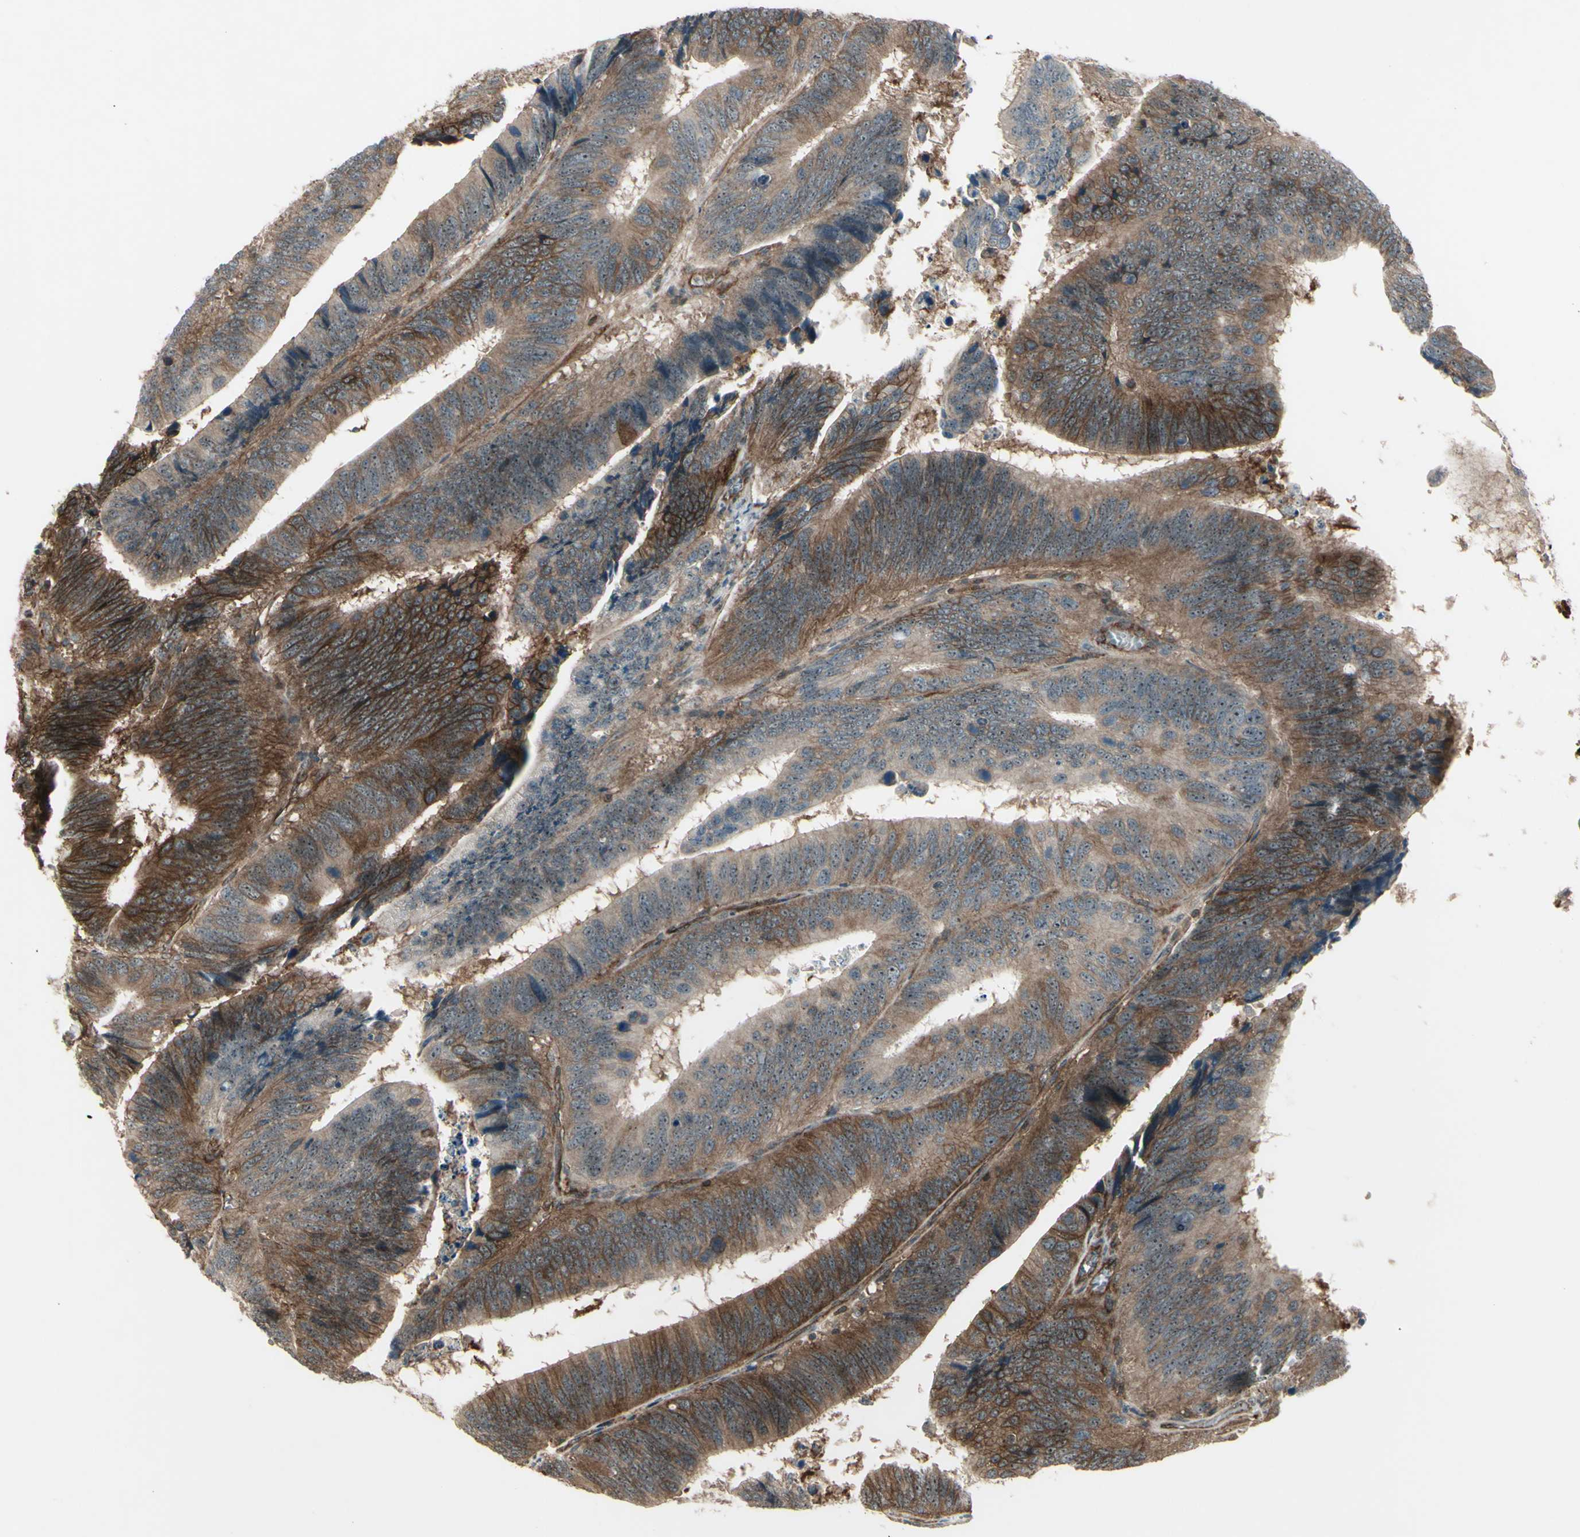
{"staining": {"intensity": "strong", "quantity": ">75%", "location": "cytoplasmic/membranous"}, "tissue": "colorectal cancer", "cell_type": "Tumor cells", "image_type": "cancer", "snomed": [{"axis": "morphology", "description": "Adenocarcinoma, NOS"}, {"axis": "topography", "description": "Colon"}], "caption": "This is a micrograph of immunohistochemistry (IHC) staining of adenocarcinoma (colorectal), which shows strong staining in the cytoplasmic/membranous of tumor cells.", "gene": "FXYD5", "patient": {"sex": "male", "age": 72}}